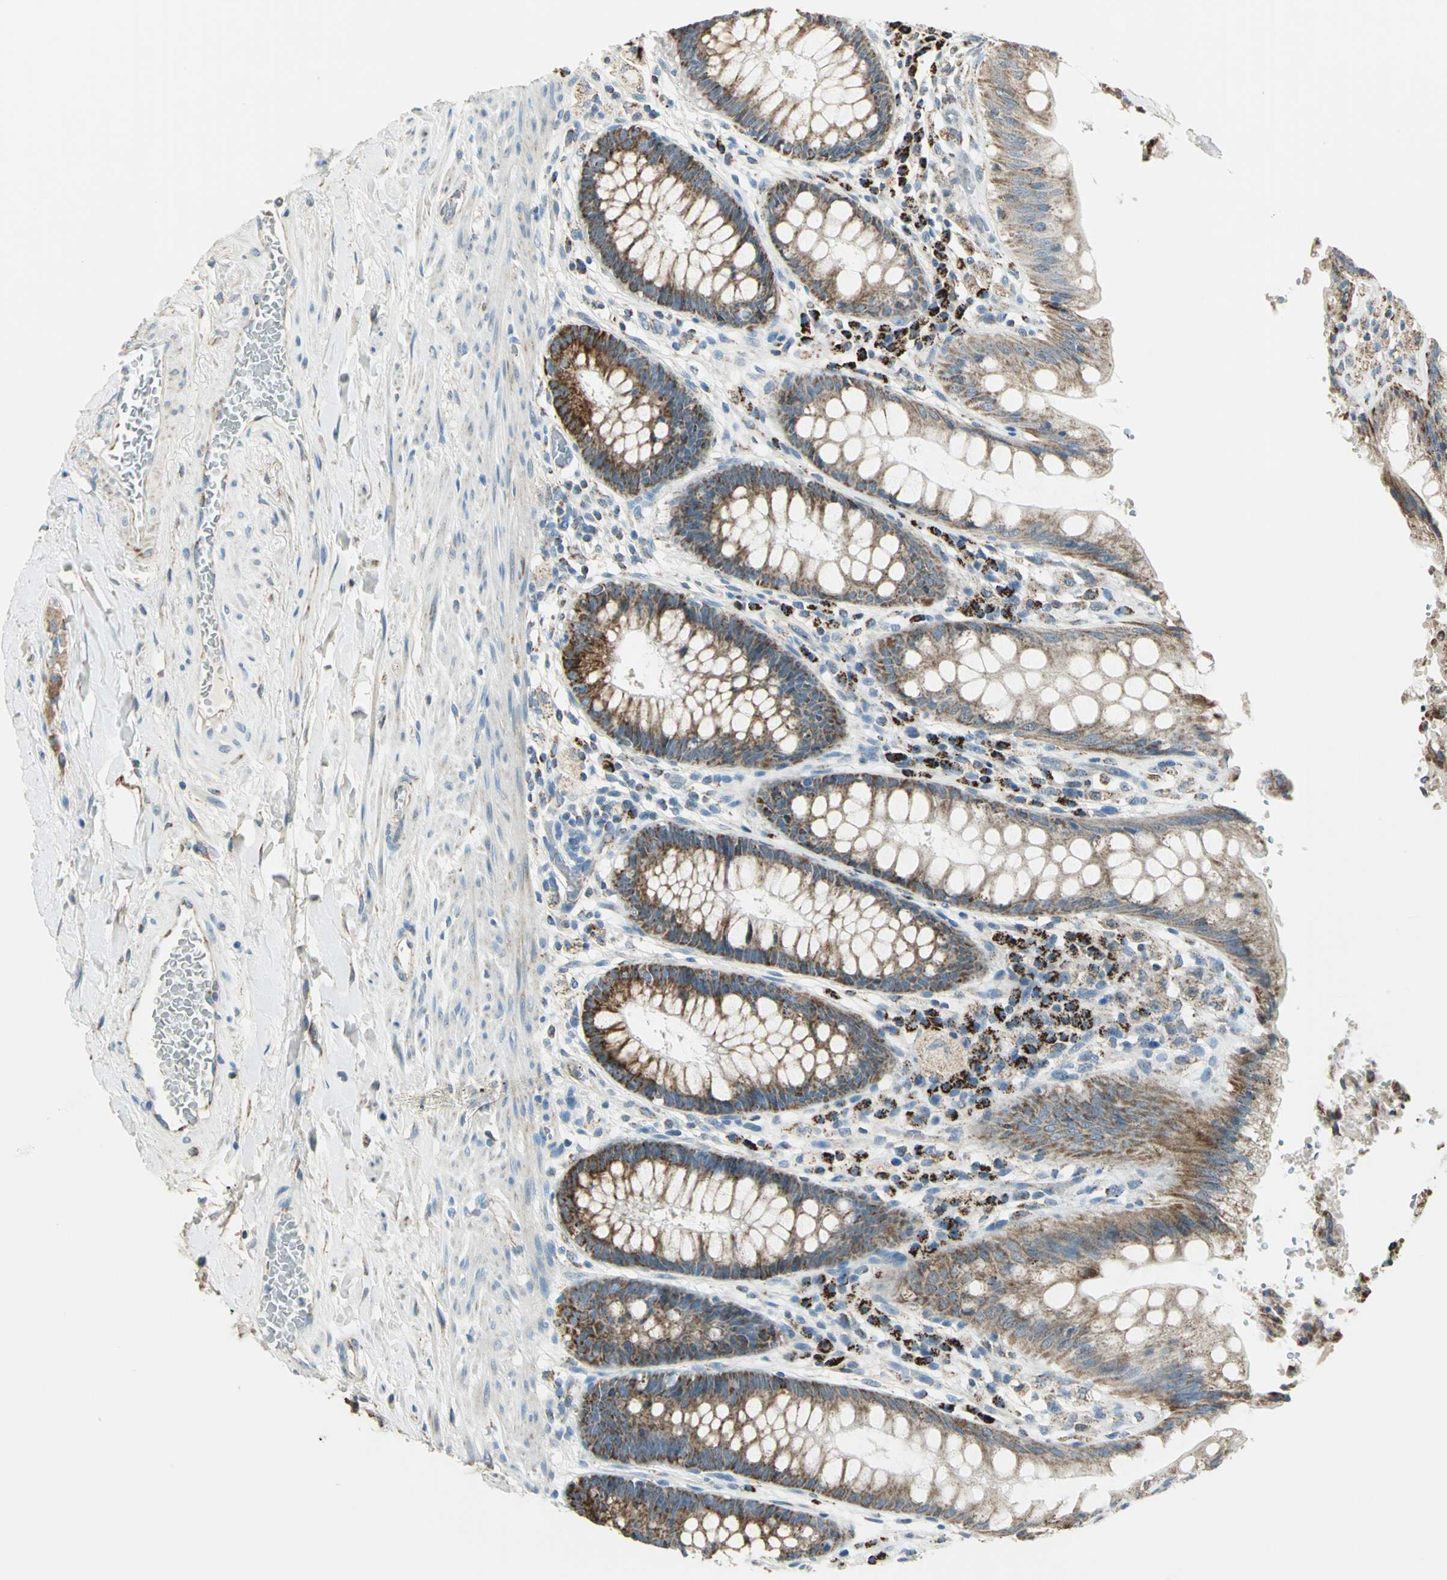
{"staining": {"intensity": "strong", "quantity": ">75%", "location": "cytoplasmic/membranous"}, "tissue": "rectum", "cell_type": "Glandular cells", "image_type": "normal", "snomed": [{"axis": "morphology", "description": "Normal tissue, NOS"}, {"axis": "topography", "description": "Rectum"}], "caption": "An image of human rectum stained for a protein displays strong cytoplasmic/membranous brown staining in glandular cells. (DAB = brown stain, brightfield microscopy at high magnification).", "gene": "ACADM", "patient": {"sex": "female", "age": 46}}